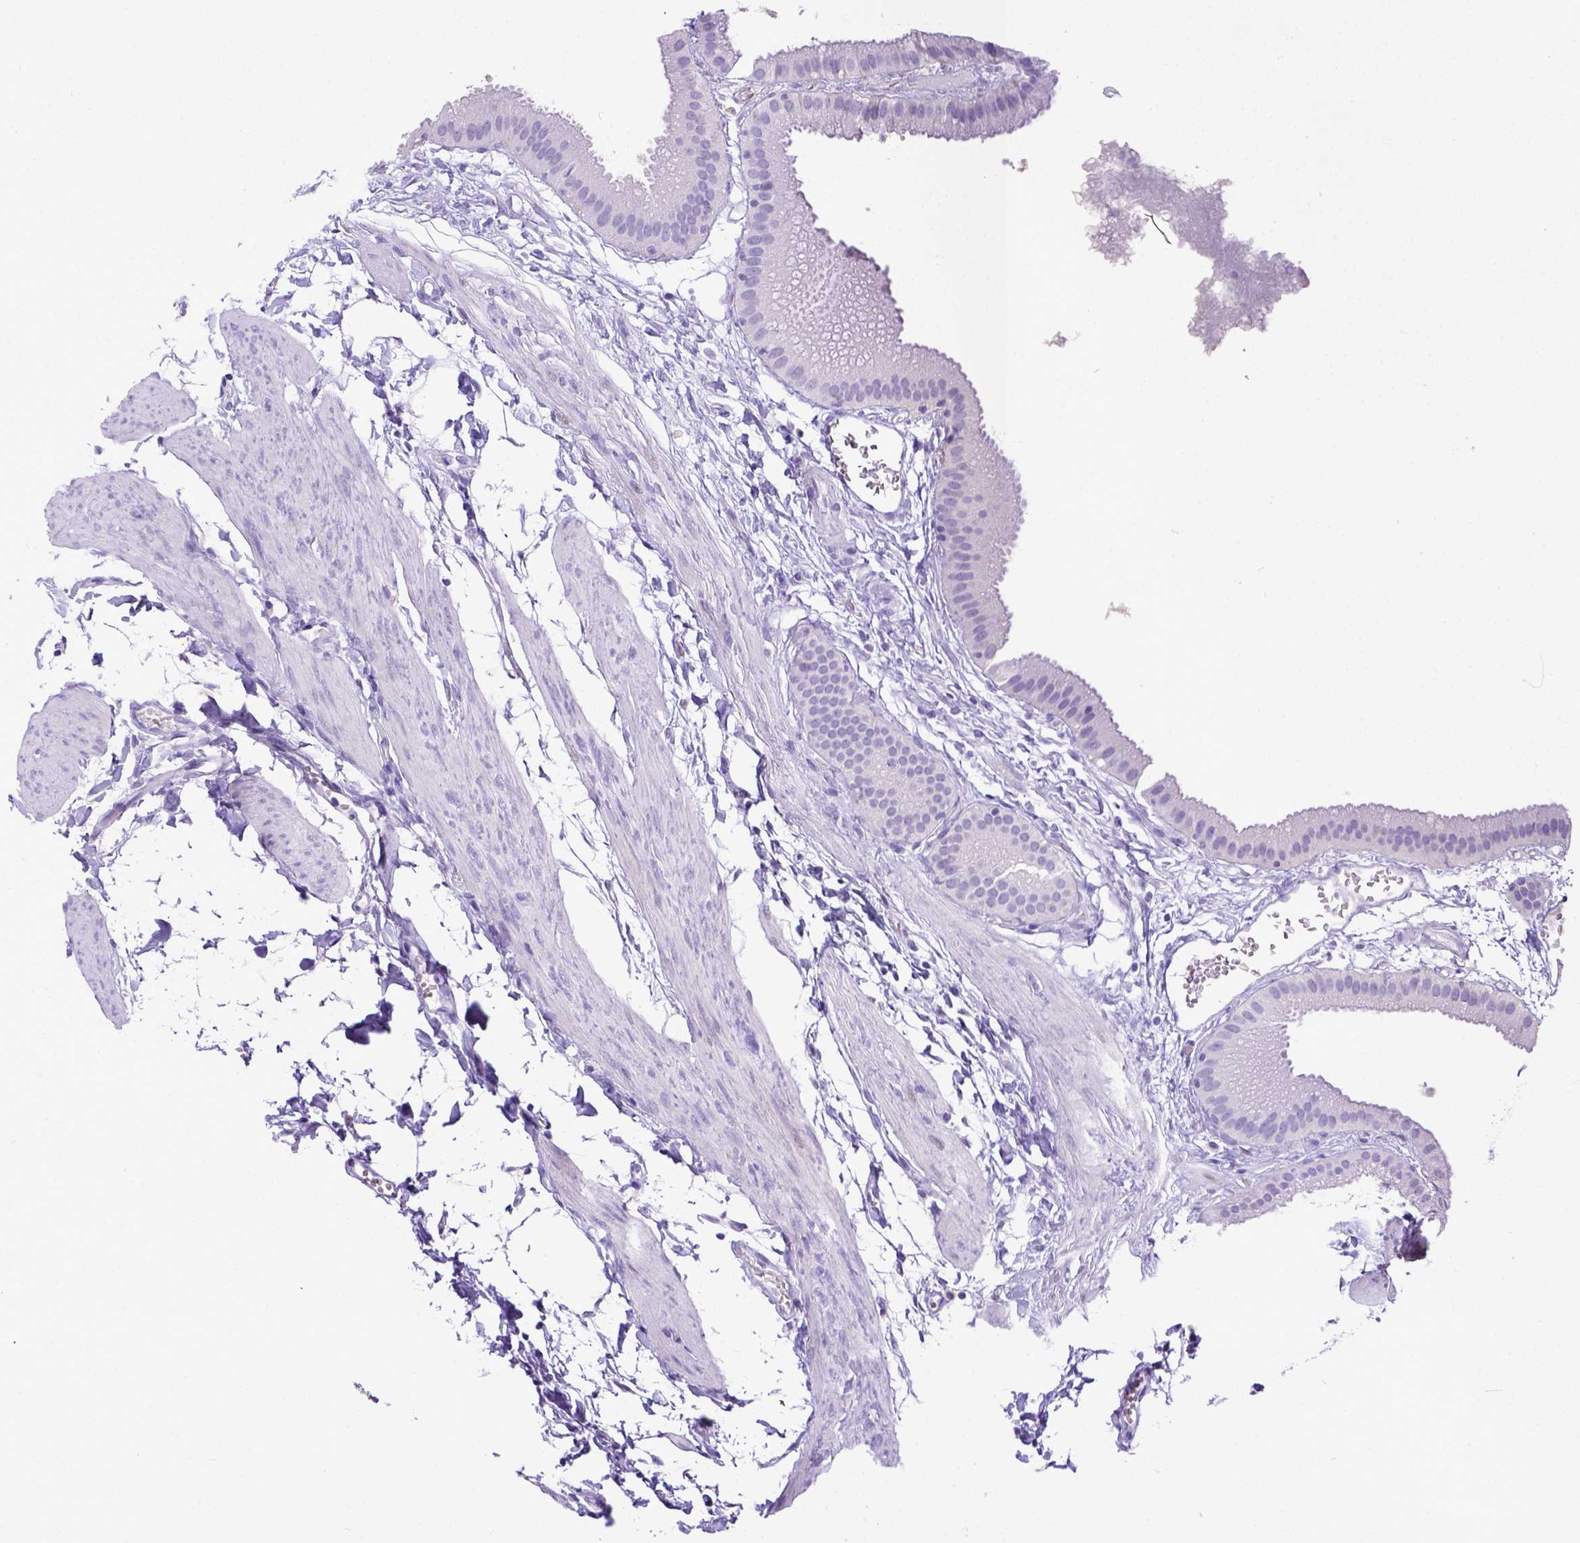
{"staining": {"intensity": "negative", "quantity": "none", "location": "none"}, "tissue": "gallbladder", "cell_type": "Glandular cells", "image_type": "normal", "snomed": [{"axis": "morphology", "description": "Normal tissue, NOS"}, {"axis": "topography", "description": "Gallbladder"}], "caption": "Human gallbladder stained for a protein using immunohistochemistry (IHC) demonstrates no staining in glandular cells.", "gene": "ESR1", "patient": {"sex": "female", "age": 63}}